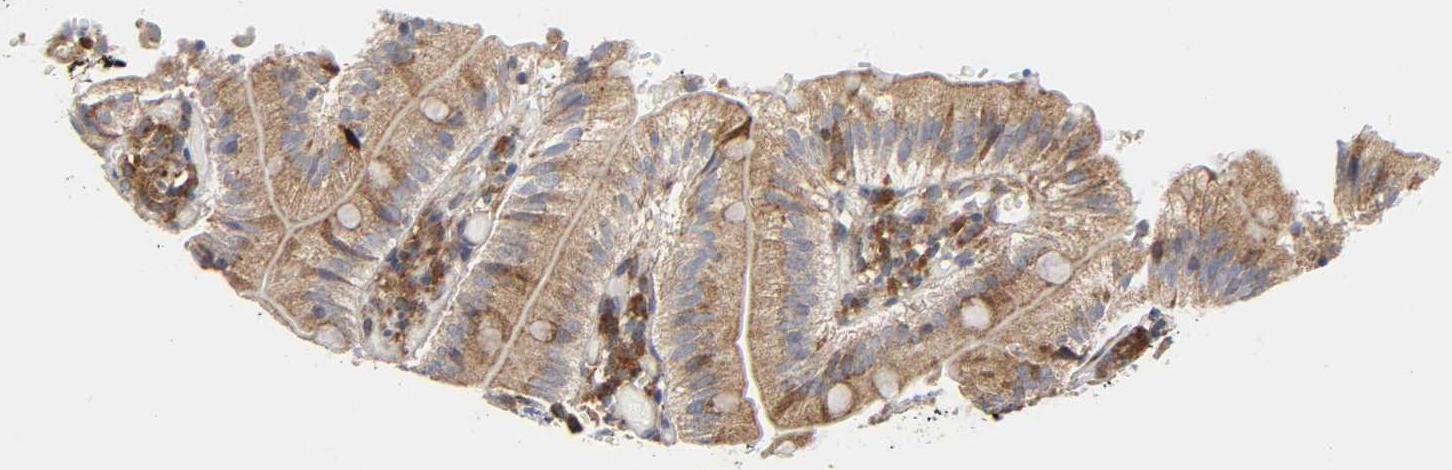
{"staining": {"intensity": "strong", "quantity": ">75%", "location": "cytoplasmic/membranous"}, "tissue": "small intestine", "cell_type": "Glandular cells", "image_type": "normal", "snomed": [{"axis": "morphology", "description": "Normal tissue, NOS"}, {"axis": "topography", "description": "Small intestine"}], "caption": "Small intestine stained for a protein (brown) reveals strong cytoplasmic/membranous positive staining in approximately >75% of glandular cells.", "gene": "BAX", "patient": {"sex": "male", "age": 71}}